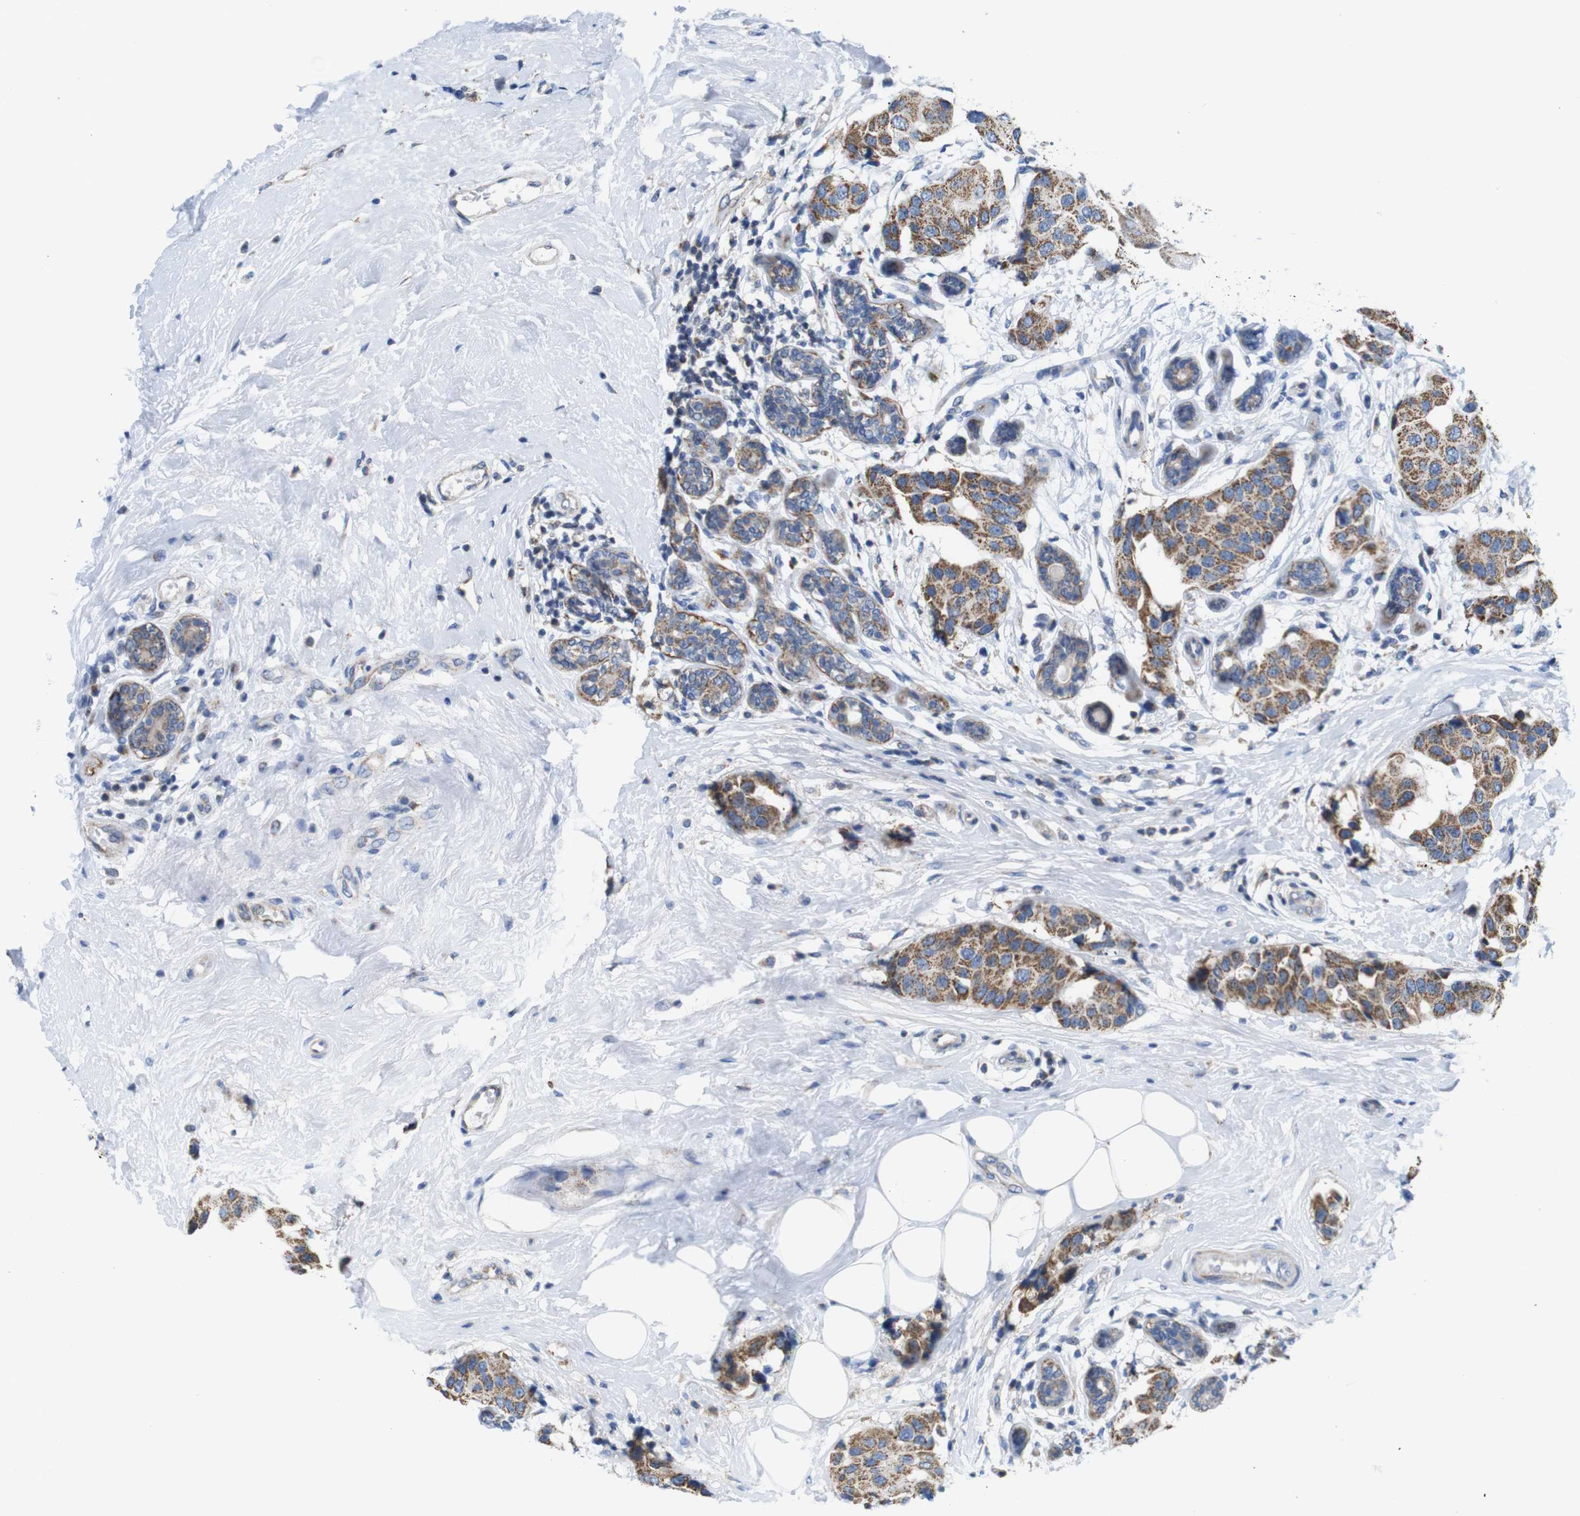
{"staining": {"intensity": "moderate", "quantity": ">75%", "location": "cytoplasmic/membranous"}, "tissue": "breast cancer", "cell_type": "Tumor cells", "image_type": "cancer", "snomed": [{"axis": "morphology", "description": "Normal tissue, NOS"}, {"axis": "morphology", "description": "Duct carcinoma"}, {"axis": "topography", "description": "Breast"}], "caption": "Protein analysis of breast infiltrating ductal carcinoma tissue exhibits moderate cytoplasmic/membranous positivity in approximately >75% of tumor cells.", "gene": "F2RL1", "patient": {"sex": "female", "age": 39}}